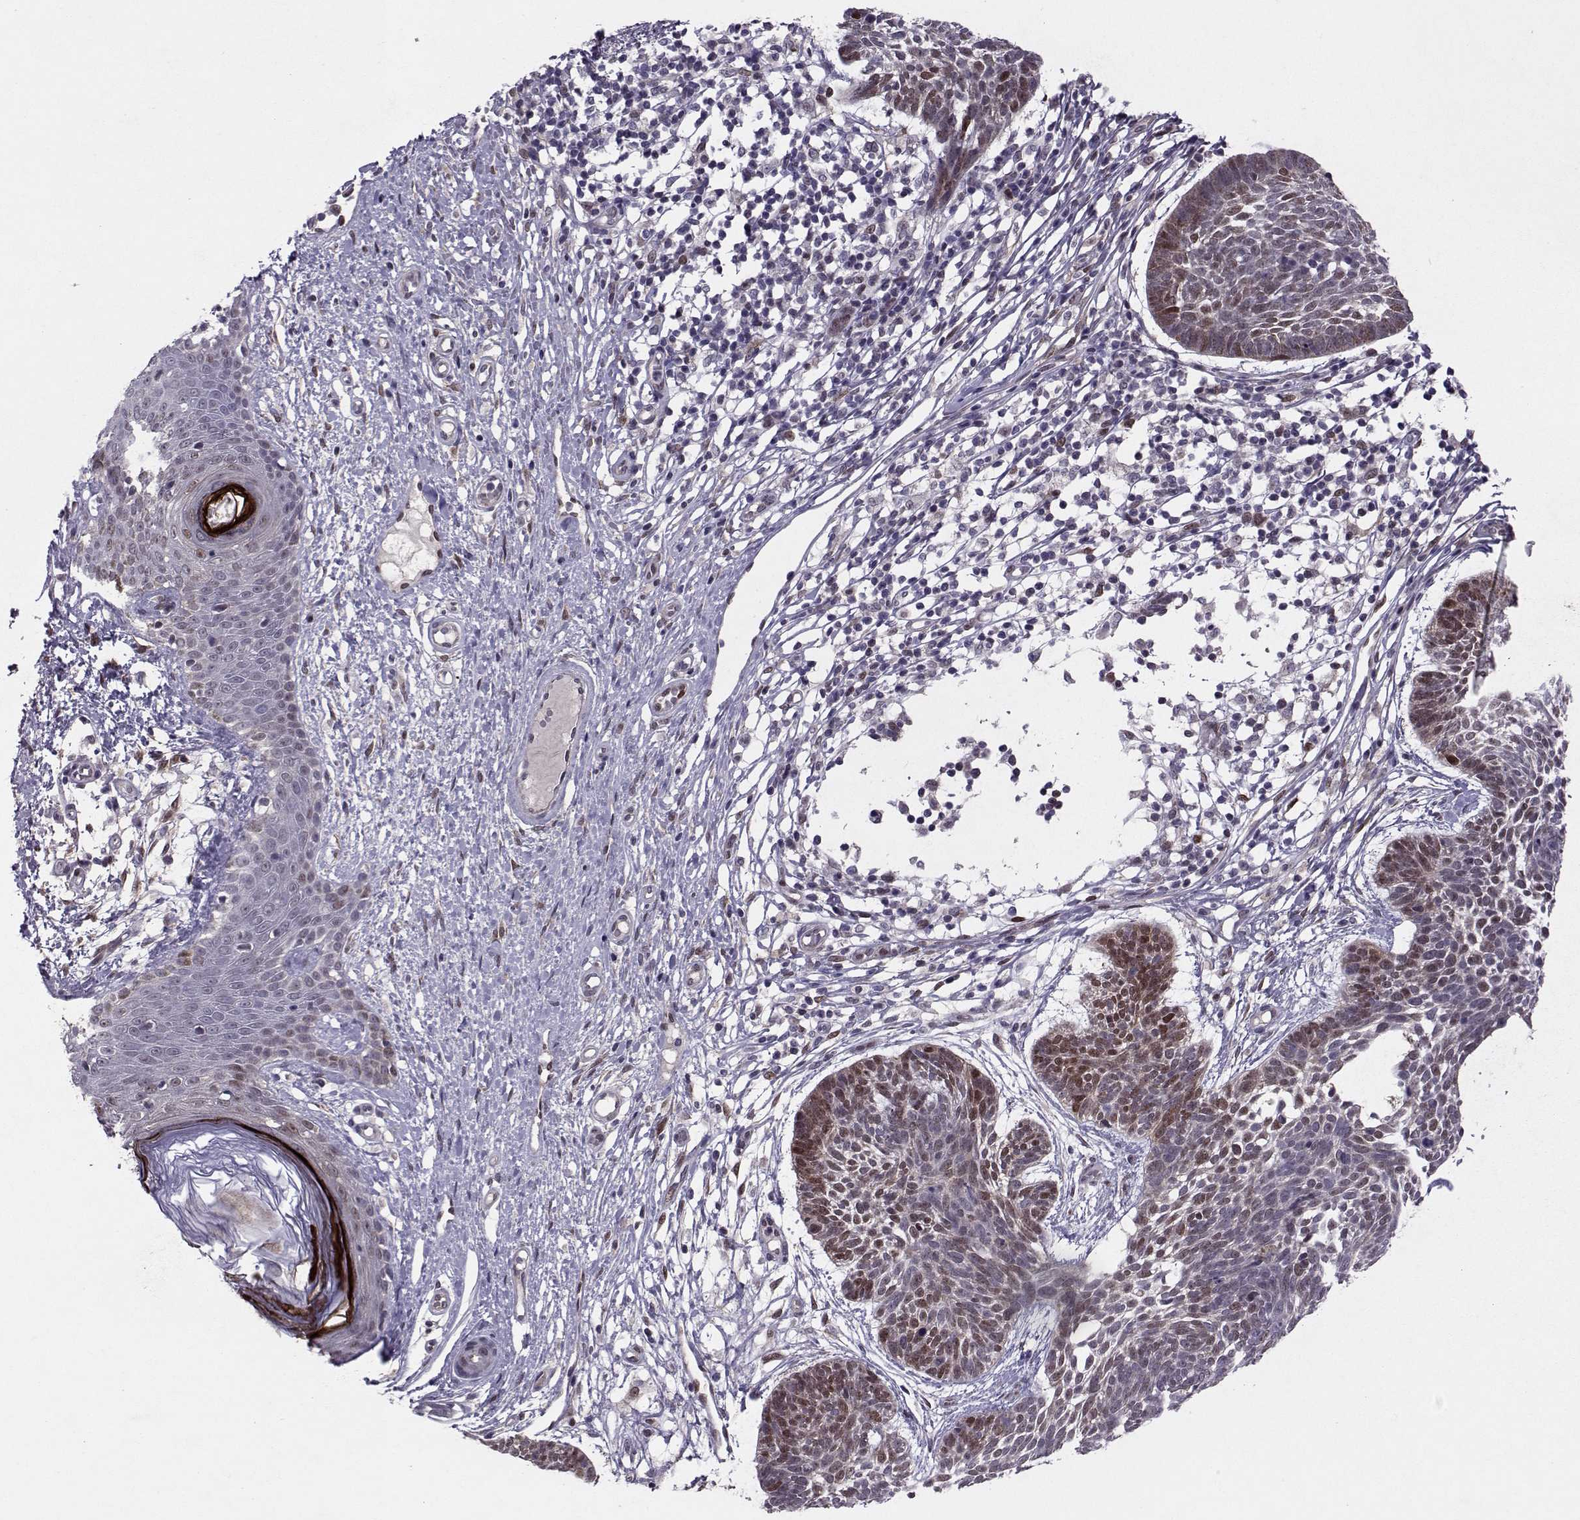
{"staining": {"intensity": "moderate", "quantity": "25%-75%", "location": "nuclear"}, "tissue": "skin cancer", "cell_type": "Tumor cells", "image_type": "cancer", "snomed": [{"axis": "morphology", "description": "Basal cell carcinoma"}, {"axis": "topography", "description": "Skin"}], "caption": "DAB (3,3'-diaminobenzidine) immunohistochemical staining of human skin cancer exhibits moderate nuclear protein positivity in about 25%-75% of tumor cells. Ihc stains the protein of interest in brown and the nuclei are stained blue.", "gene": "CDK4", "patient": {"sex": "male", "age": 85}}